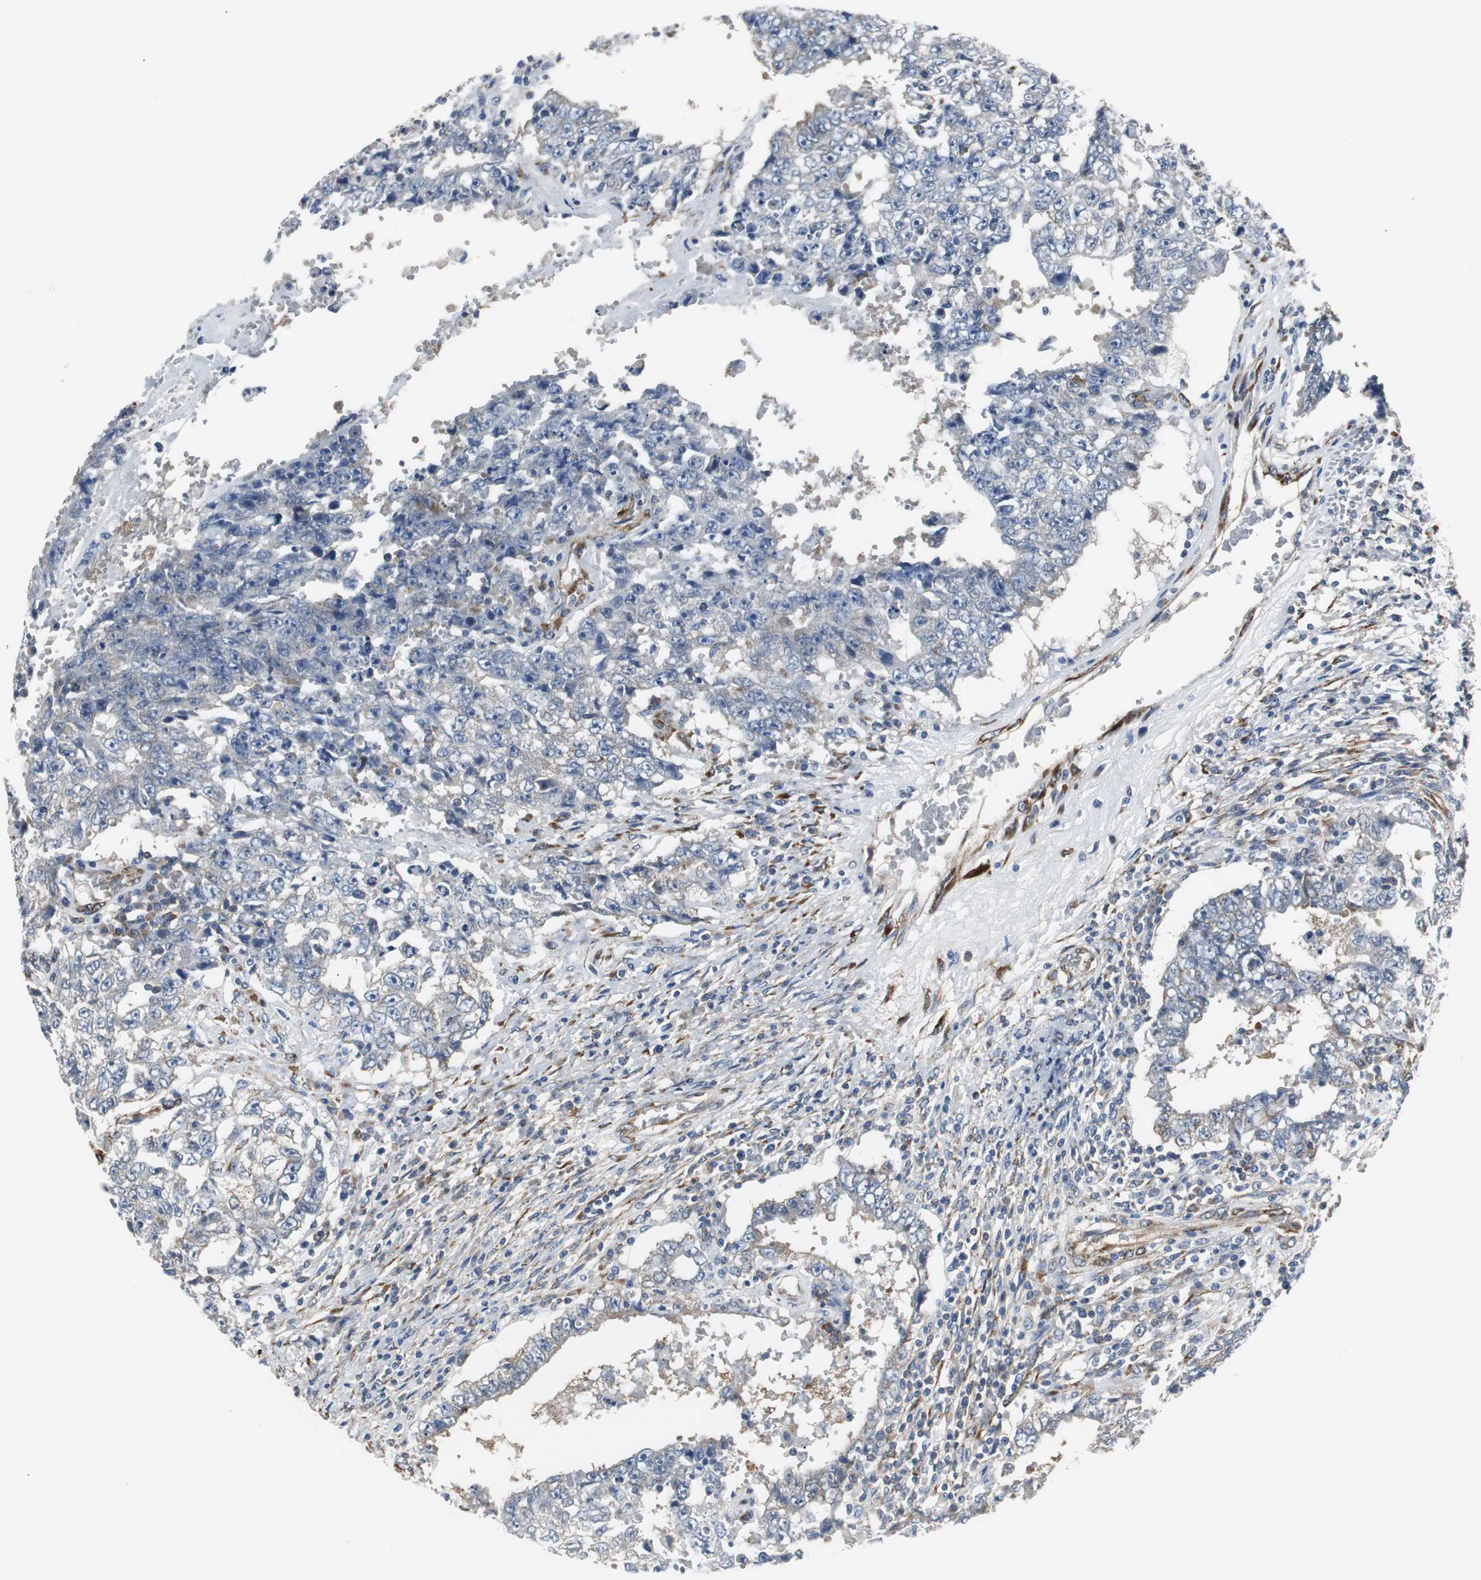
{"staining": {"intensity": "negative", "quantity": "none", "location": "none"}, "tissue": "testis cancer", "cell_type": "Tumor cells", "image_type": "cancer", "snomed": [{"axis": "morphology", "description": "Carcinoma, Embryonal, NOS"}, {"axis": "topography", "description": "Testis"}], "caption": "Testis cancer (embryonal carcinoma) was stained to show a protein in brown. There is no significant staining in tumor cells.", "gene": "ISCU", "patient": {"sex": "male", "age": 26}}